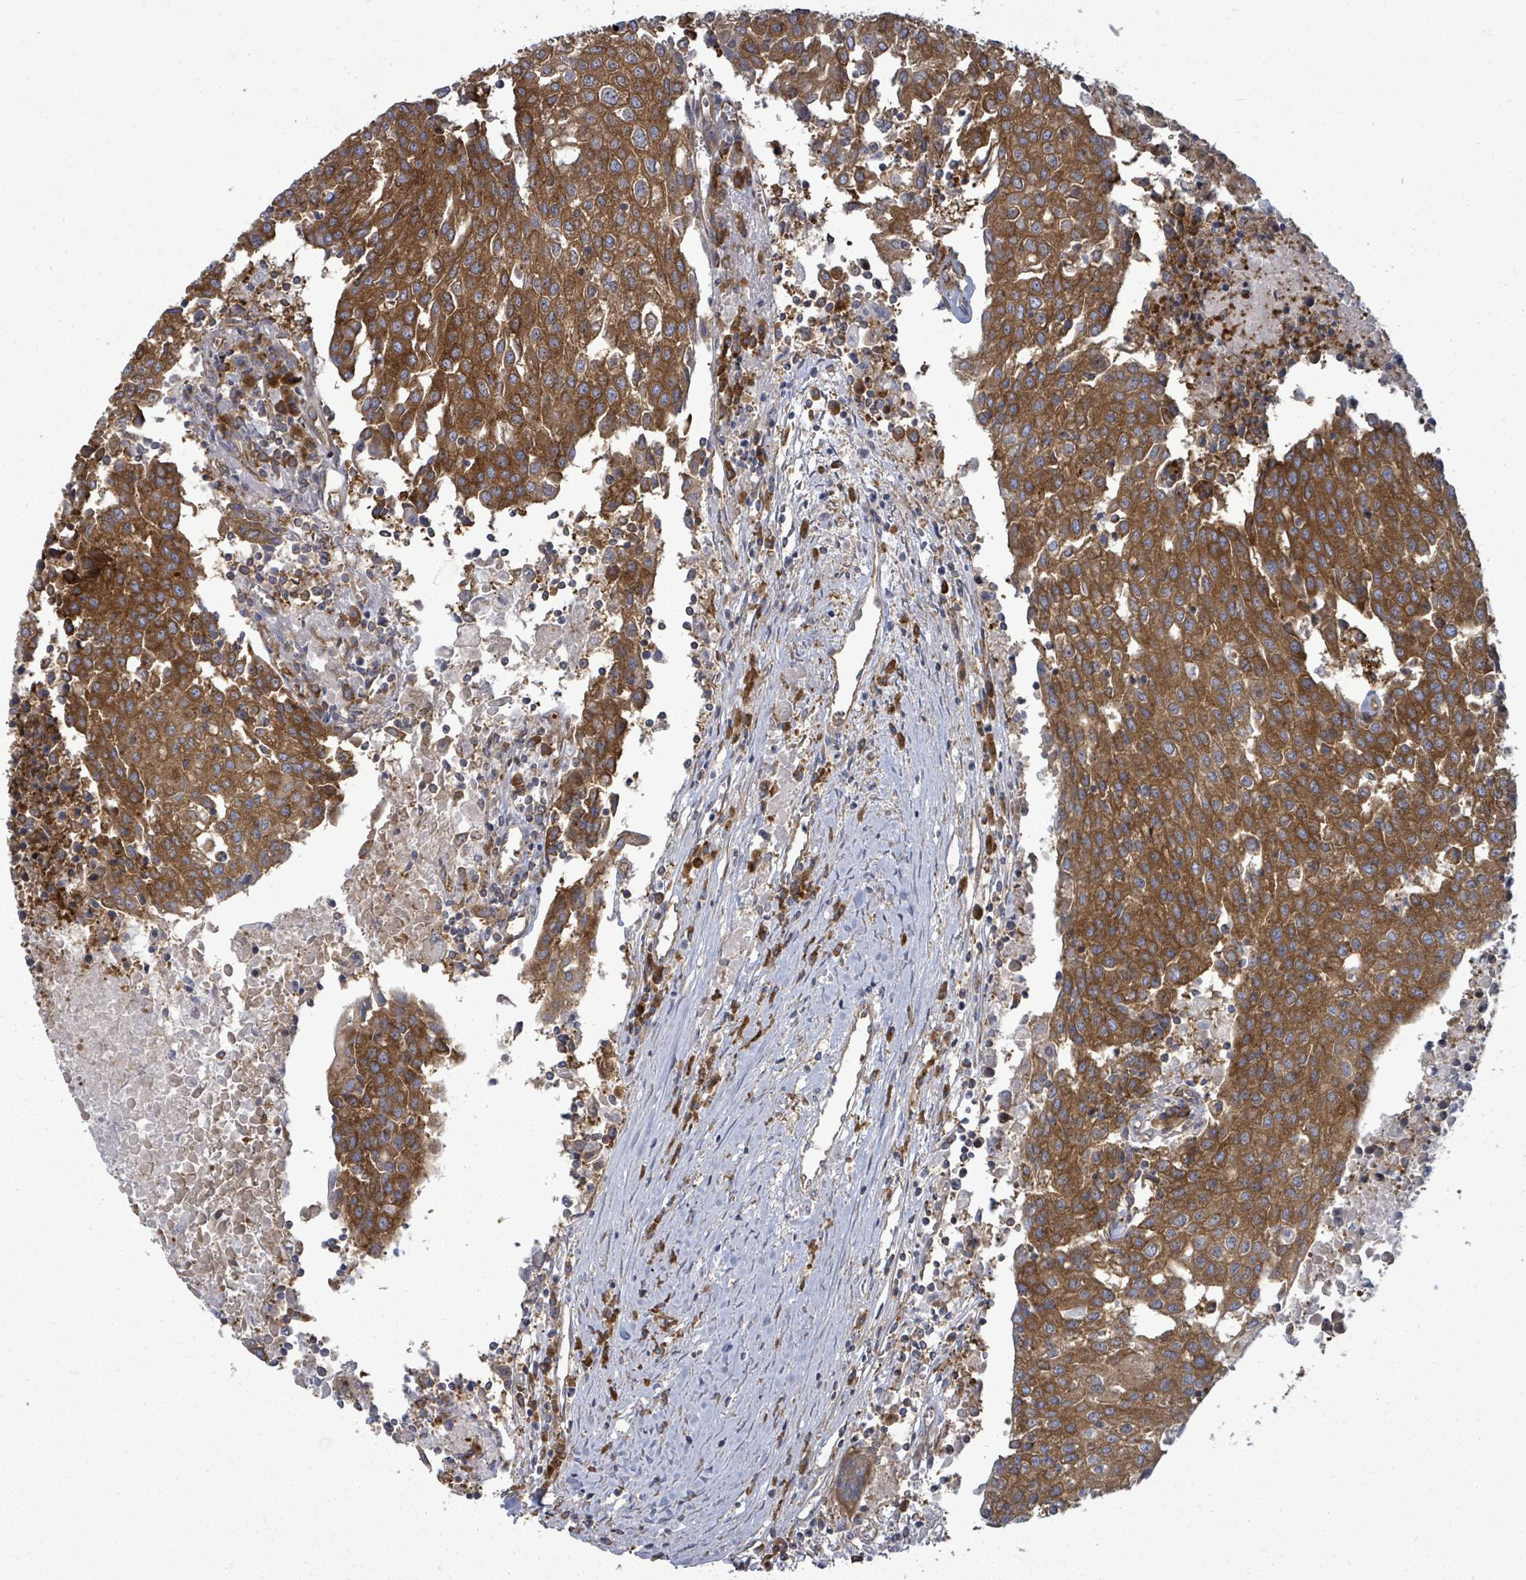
{"staining": {"intensity": "strong", "quantity": ">75%", "location": "cytoplasmic/membranous"}, "tissue": "urothelial cancer", "cell_type": "Tumor cells", "image_type": "cancer", "snomed": [{"axis": "morphology", "description": "Urothelial carcinoma, High grade"}, {"axis": "topography", "description": "Urinary bladder"}], "caption": "A high-resolution photomicrograph shows immunohistochemistry (IHC) staining of urothelial cancer, which exhibits strong cytoplasmic/membranous expression in approximately >75% of tumor cells.", "gene": "EIF3C", "patient": {"sex": "female", "age": 85}}